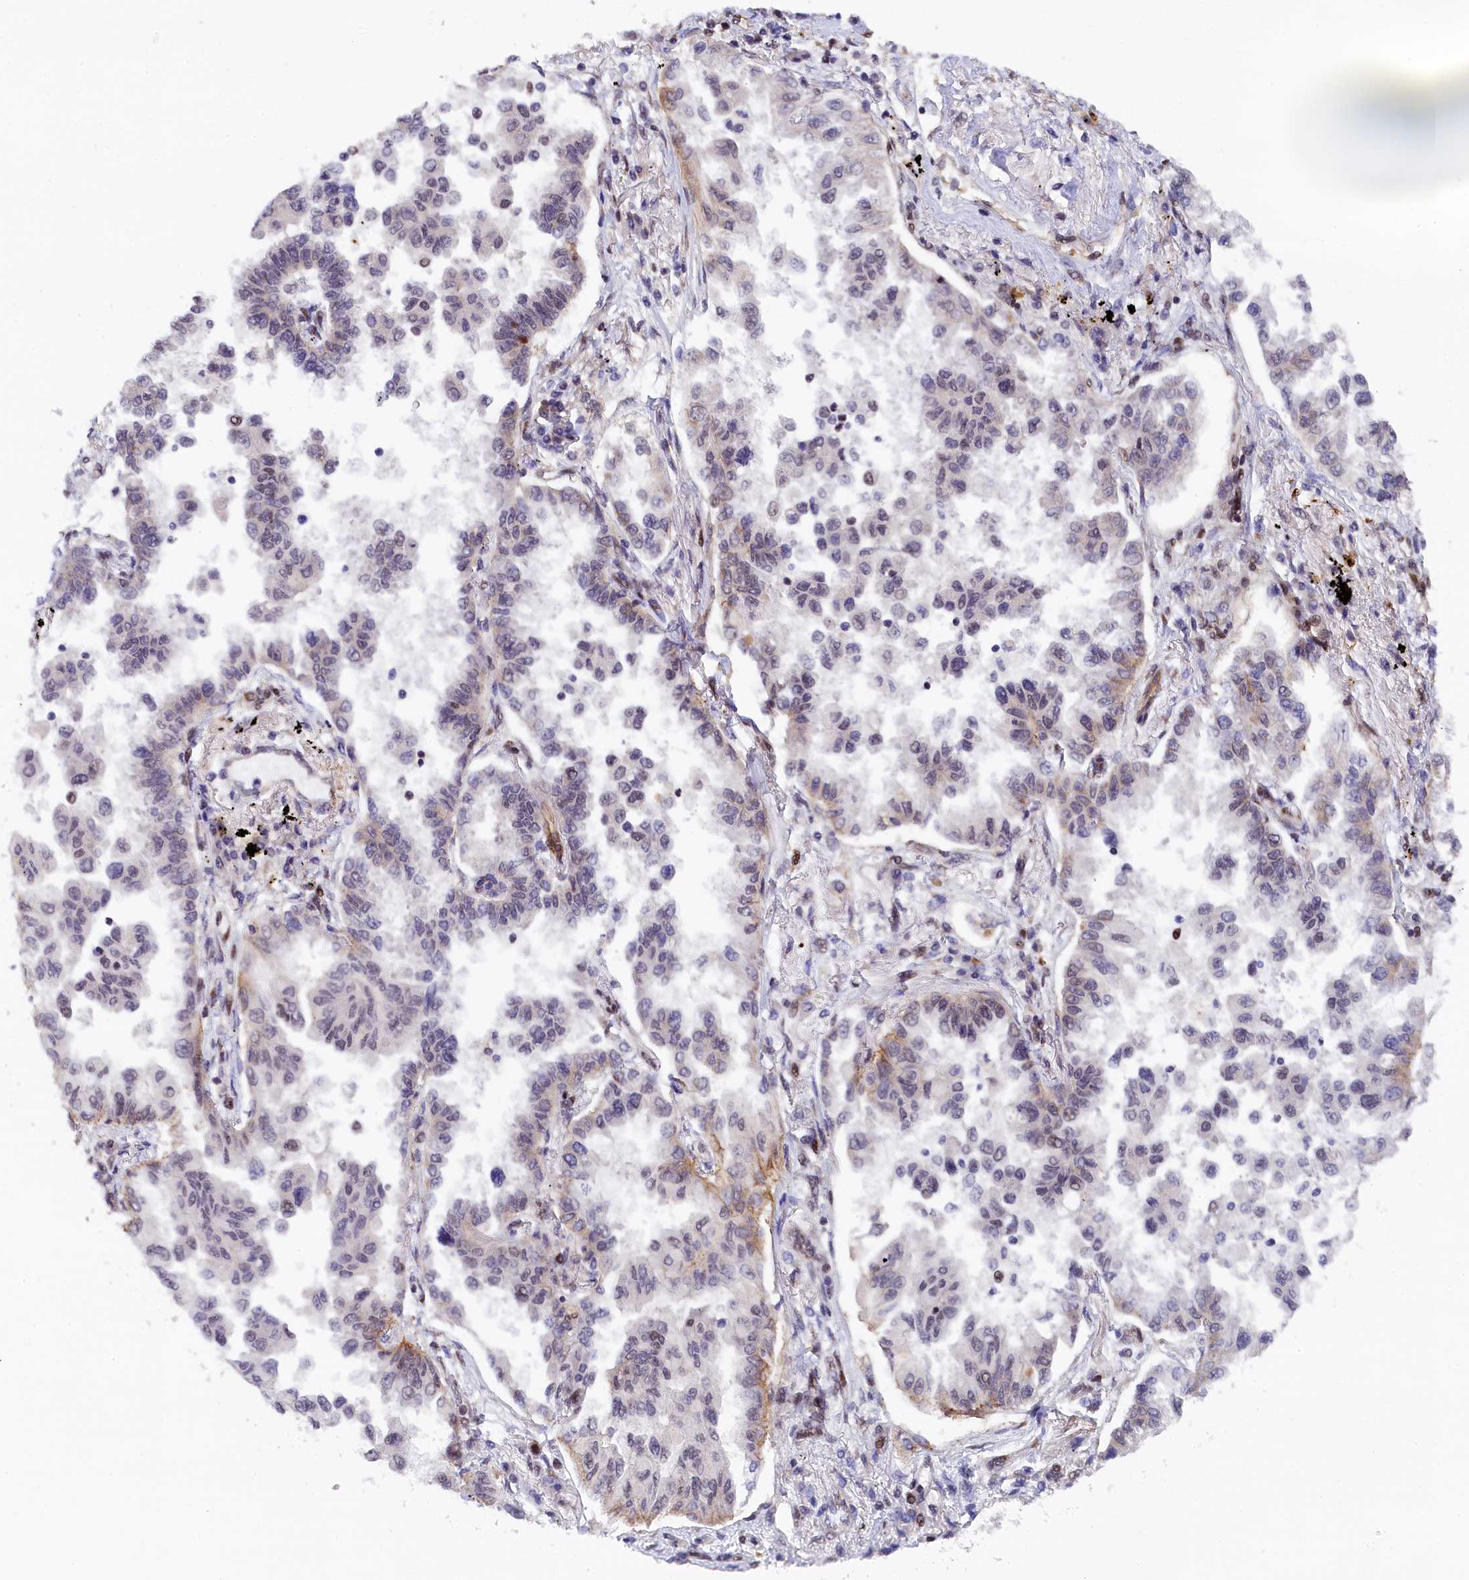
{"staining": {"intensity": "moderate", "quantity": "25%-75%", "location": "nuclear"}, "tissue": "lung cancer", "cell_type": "Tumor cells", "image_type": "cancer", "snomed": [{"axis": "morphology", "description": "Adenocarcinoma, NOS"}, {"axis": "topography", "description": "Lung"}], "caption": "Protein staining by IHC reveals moderate nuclear staining in about 25%-75% of tumor cells in lung cancer (adenocarcinoma). (DAB = brown stain, brightfield microscopy at high magnification).", "gene": "ADIG", "patient": {"sex": "female", "age": 67}}